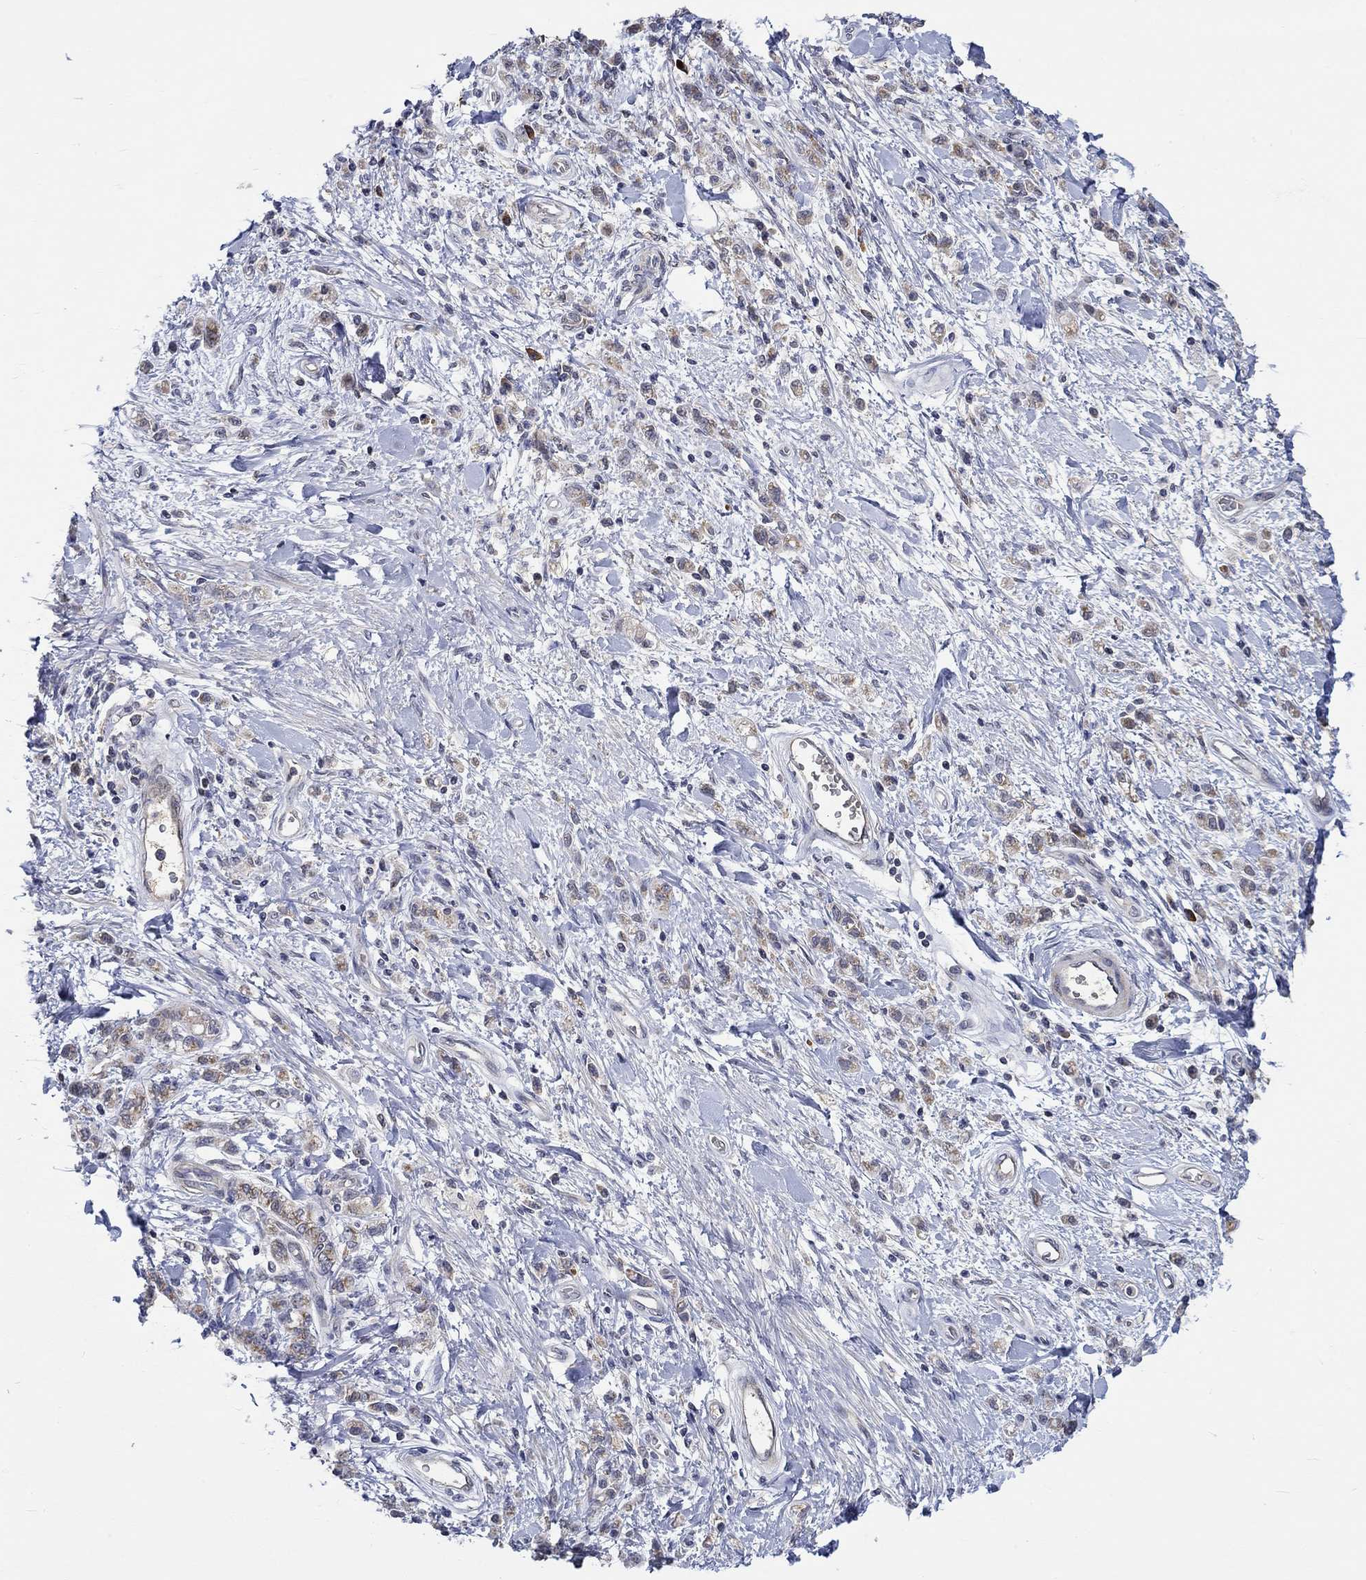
{"staining": {"intensity": "moderate", "quantity": "25%-75%", "location": "cytoplasmic/membranous"}, "tissue": "stomach cancer", "cell_type": "Tumor cells", "image_type": "cancer", "snomed": [{"axis": "morphology", "description": "Adenocarcinoma, NOS"}, {"axis": "topography", "description": "Stomach"}], "caption": "This is a photomicrograph of immunohistochemistry staining of stomach adenocarcinoma, which shows moderate expression in the cytoplasmic/membranous of tumor cells.", "gene": "WASF1", "patient": {"sex": "male", "age": 77}}